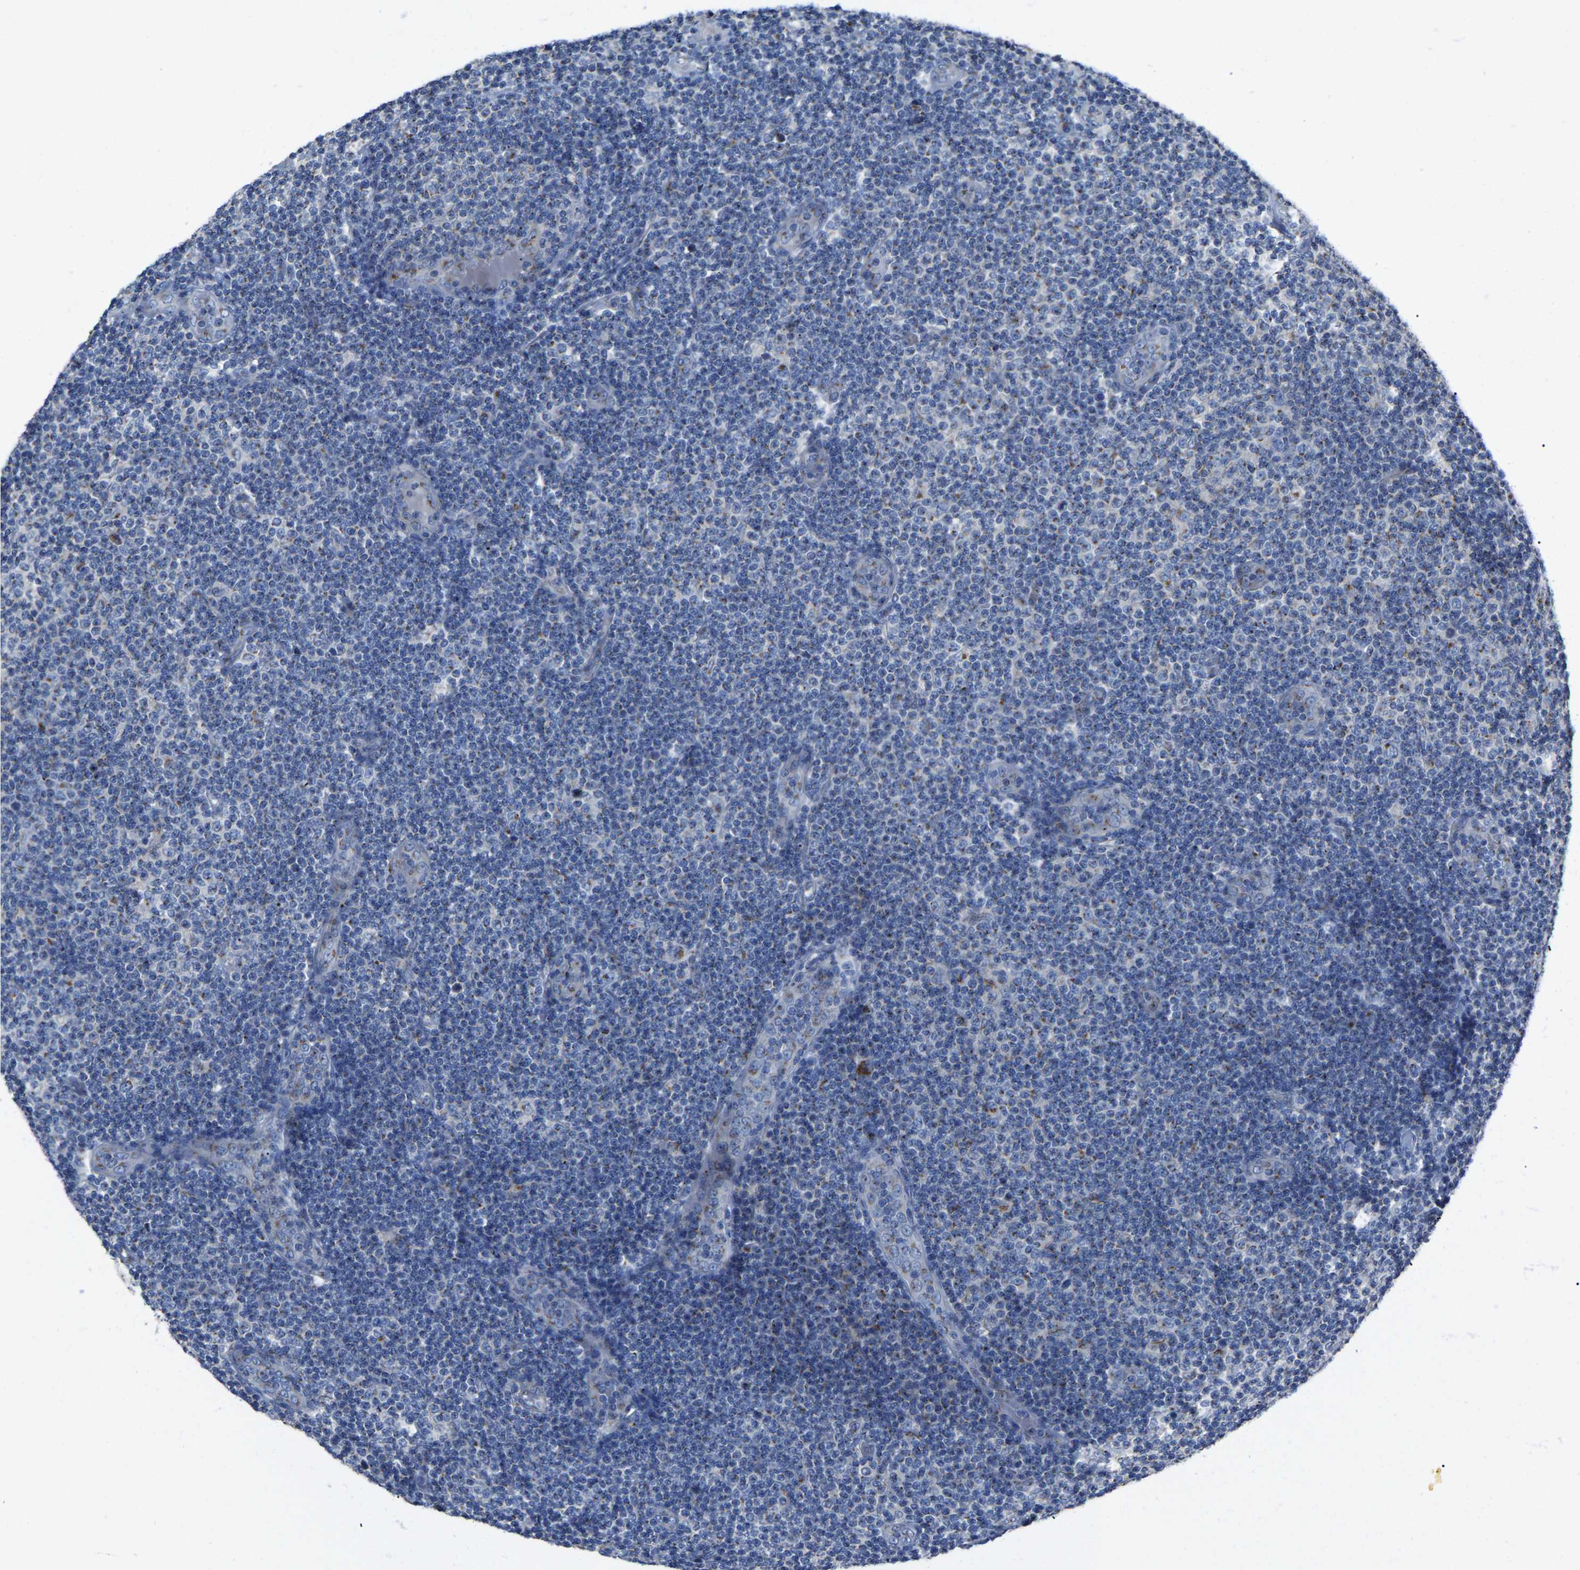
{"staining": {"intensity": "weak", "quantity": "<25%", "location": "cytoplasmic/membranous"}, "tissue": "lymphoma", "cell_type": "Tumor cells", "image_type": "cancer", "snomed": [{"axis": "morphology", "description": "Malignant lymphoma, non-Hodgkin's type, Low grade"}, {"axis": "topography", "description": "Lymph node"}], "caption": "Image shows no protein positivity in tumor cells of malignant lymphoma, non-Hodgkin's type (low-grade) tissue. Nuclei are stained in blue.", "gene": "CANT1", "patient": {"sex": "male", "age": 83}}